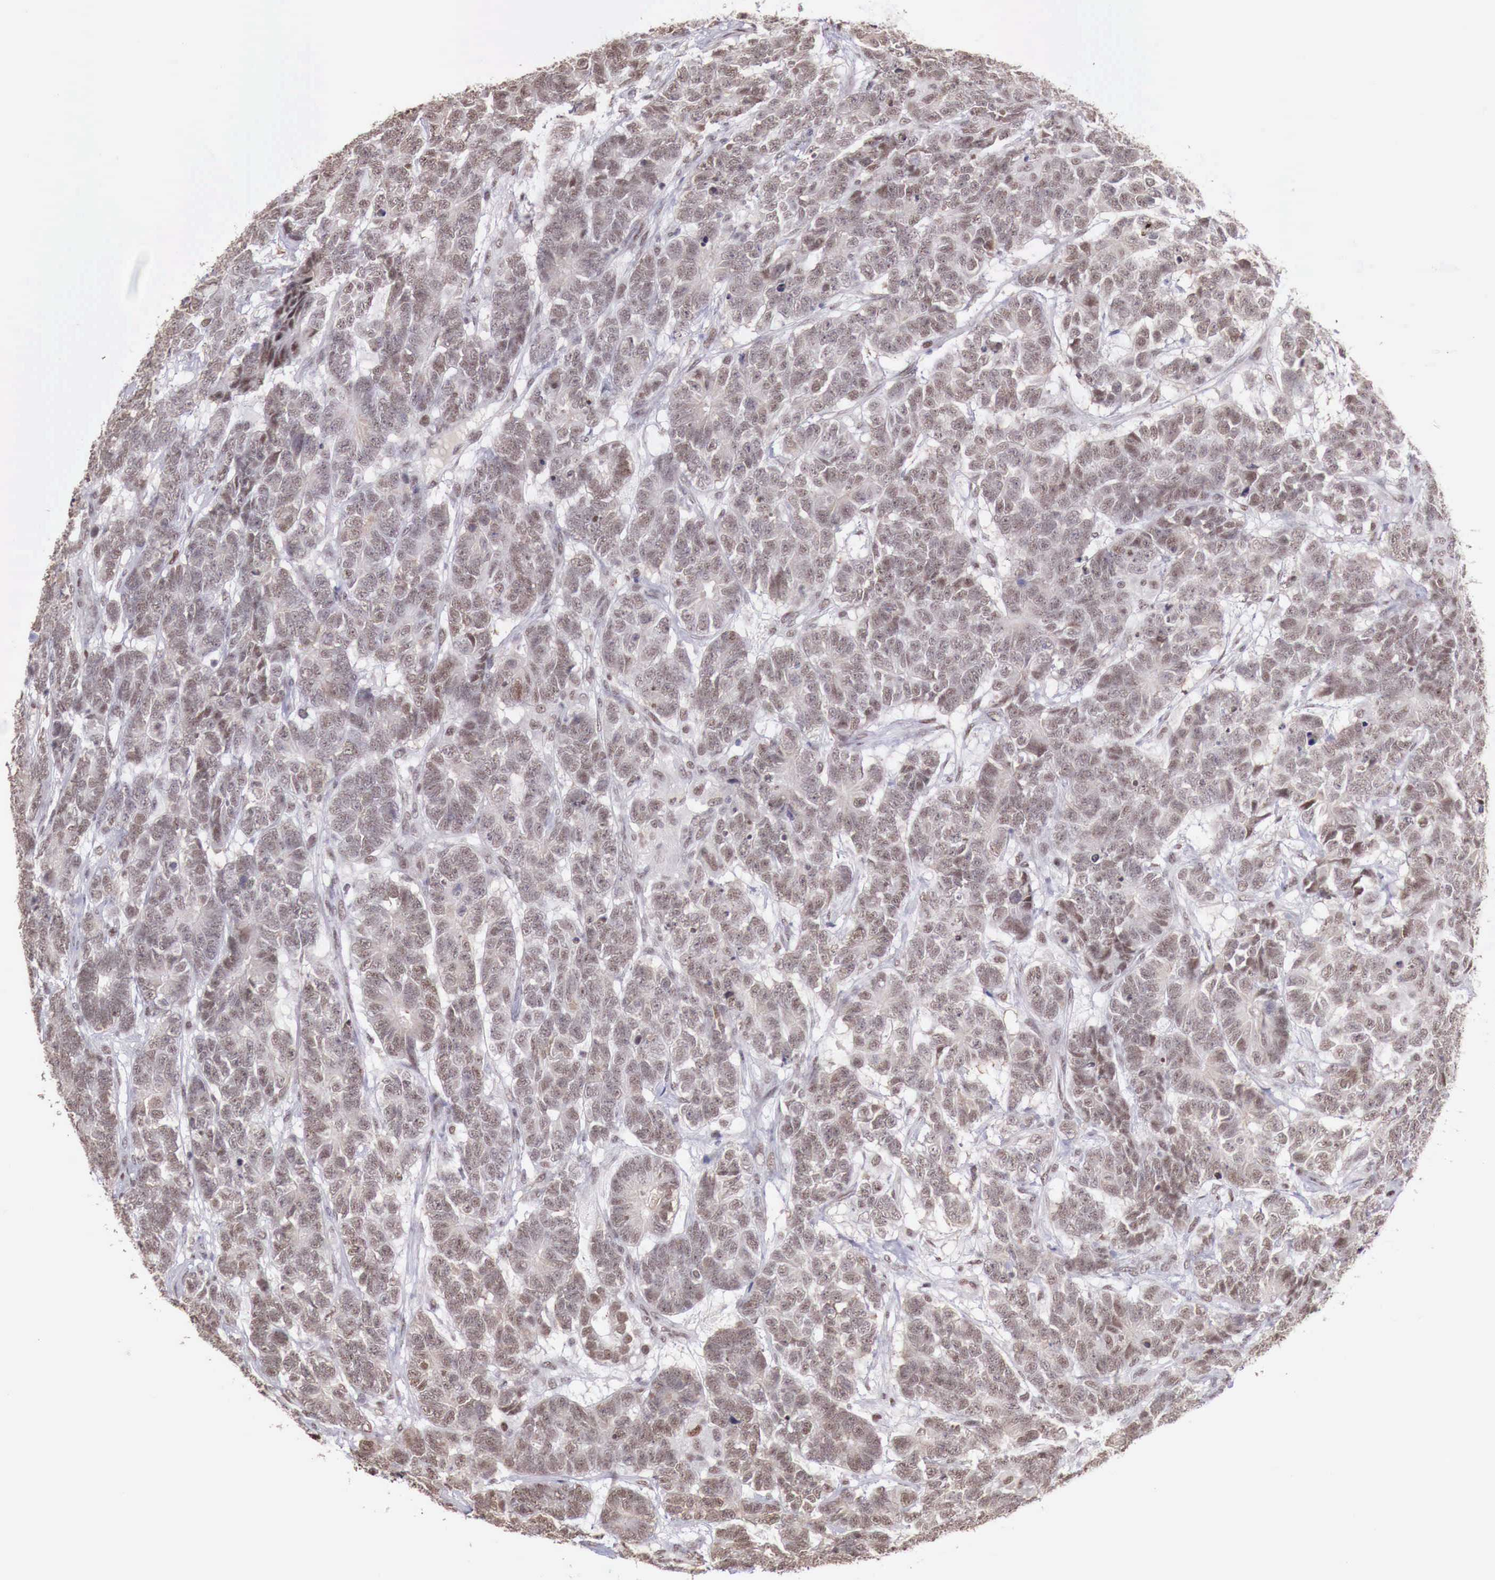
{"staining": {"intensity": "moderate", "quantity": ">75%", "location": "cytoplasmic/membranous,nuclear"}, "tissue": "testis cancer", "cell_type": "Tumor cells", "image_type": "cancer", "snomed": [{"axis": "morphology", "description": "Carcinoma, Embryonal, NOS"}, {"axis": "topography", "description": "Testis"}], "caption": "The photomicrograph exhibits immunohistochemical staining of testis embryonal carcinoma. There is moderate cytoplasmic/membranous and nuclear expression is appreciated in approximately >75% of tumor cells.", "gene": "FOXP2", "patient": {"sex": "male", "age": 26}}